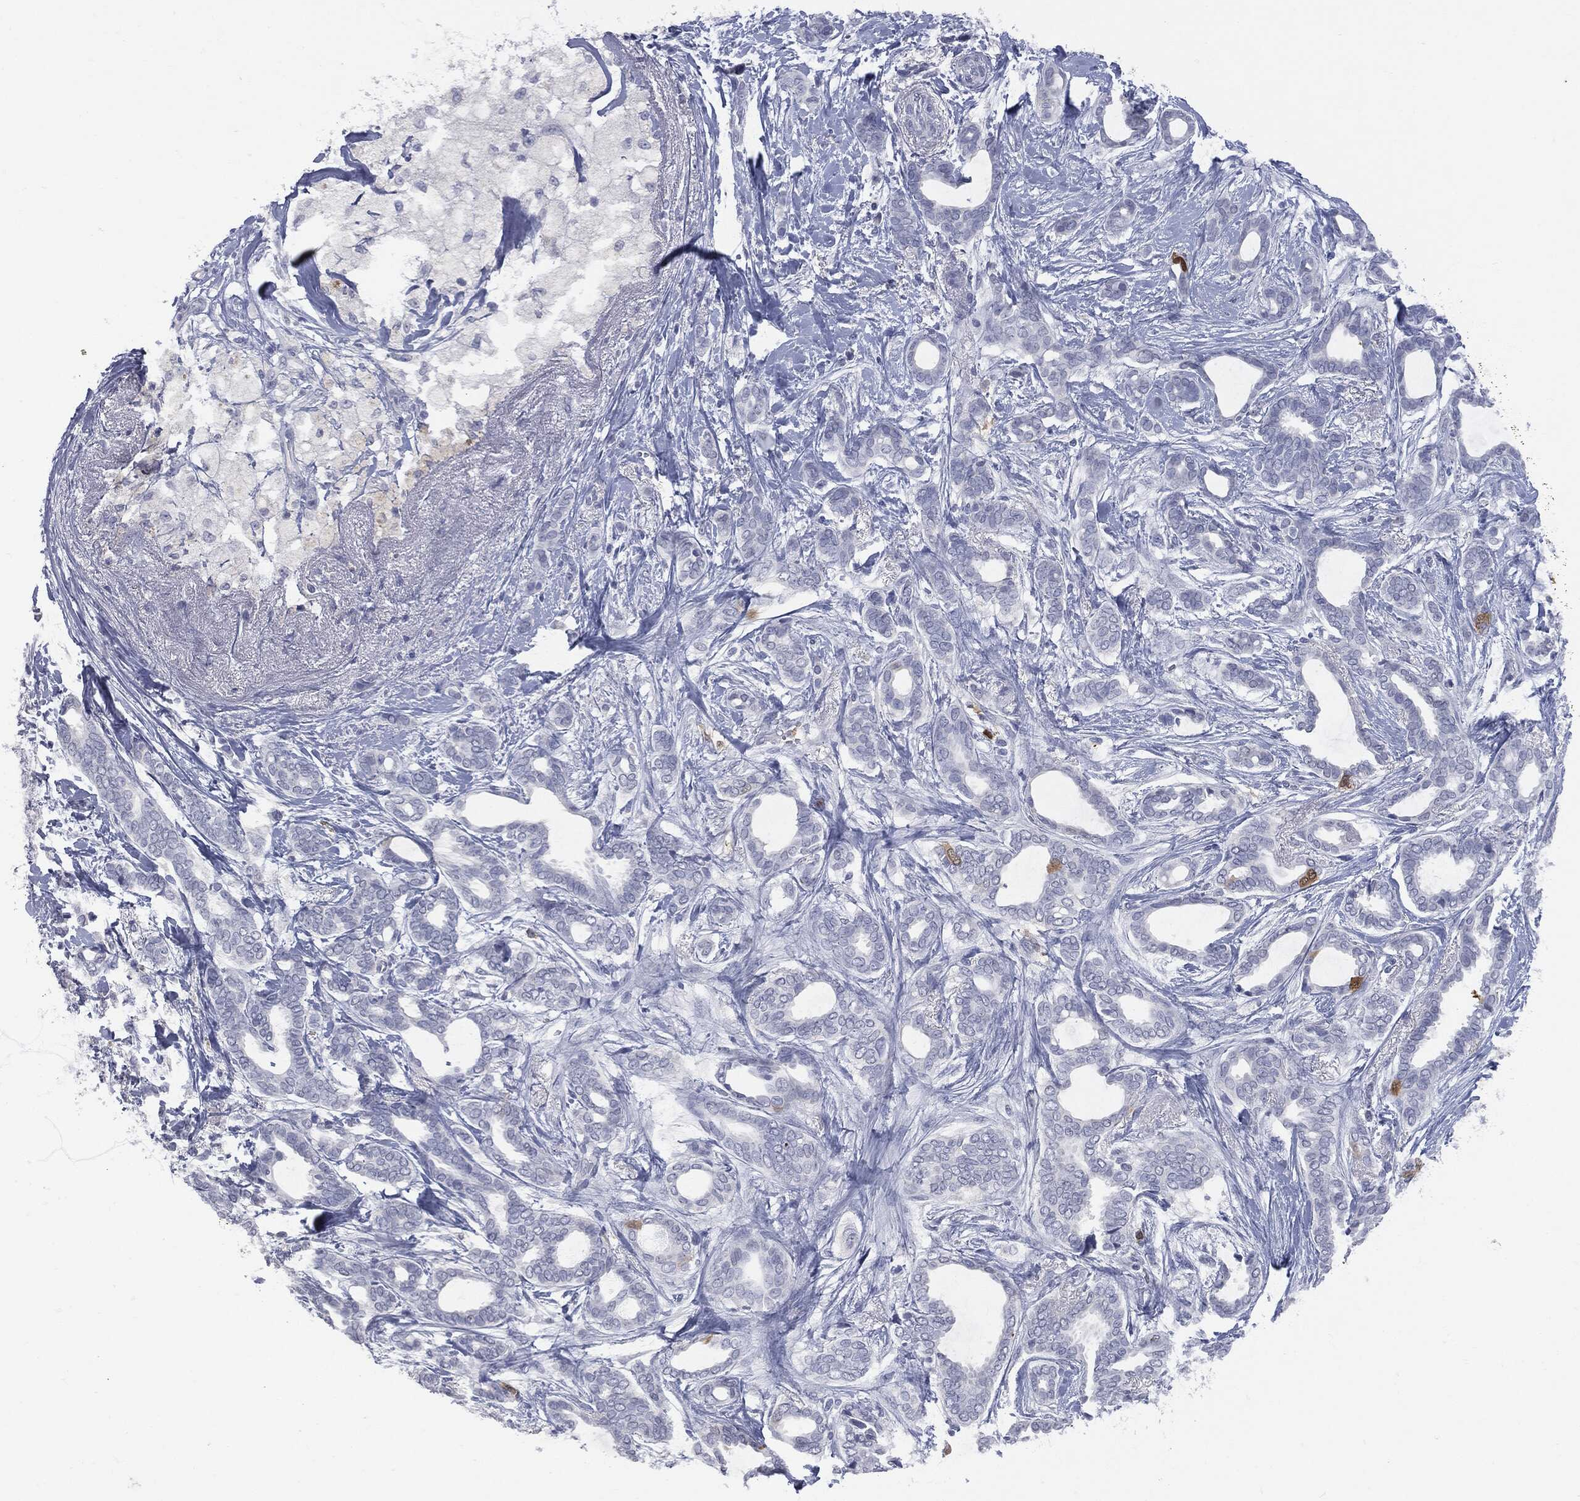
{"staining": {"intensity": "strong", "quantity": "<25%", "location": "cytoplasmic/membranous"}, "tissue": "breast cancer", "cell_type": "Tumor cells", "image_type": "cancer", "snomed": [{"axis": "morphology", "description": "Duct carcinoma"}, {"axis": "topography", "description": "Breast"}], "caption": "Invasive ductal carcinoma (breast) tissue demonstrates strong cytoplasmic/membranous positivity in about <25% of tumor cells, visualized by immunohistochemistry. (DAB IHC with brightfield microscopy, high magnification).", "gene": "UBE2C", "patient": {"sex": "female", "age": 51}}